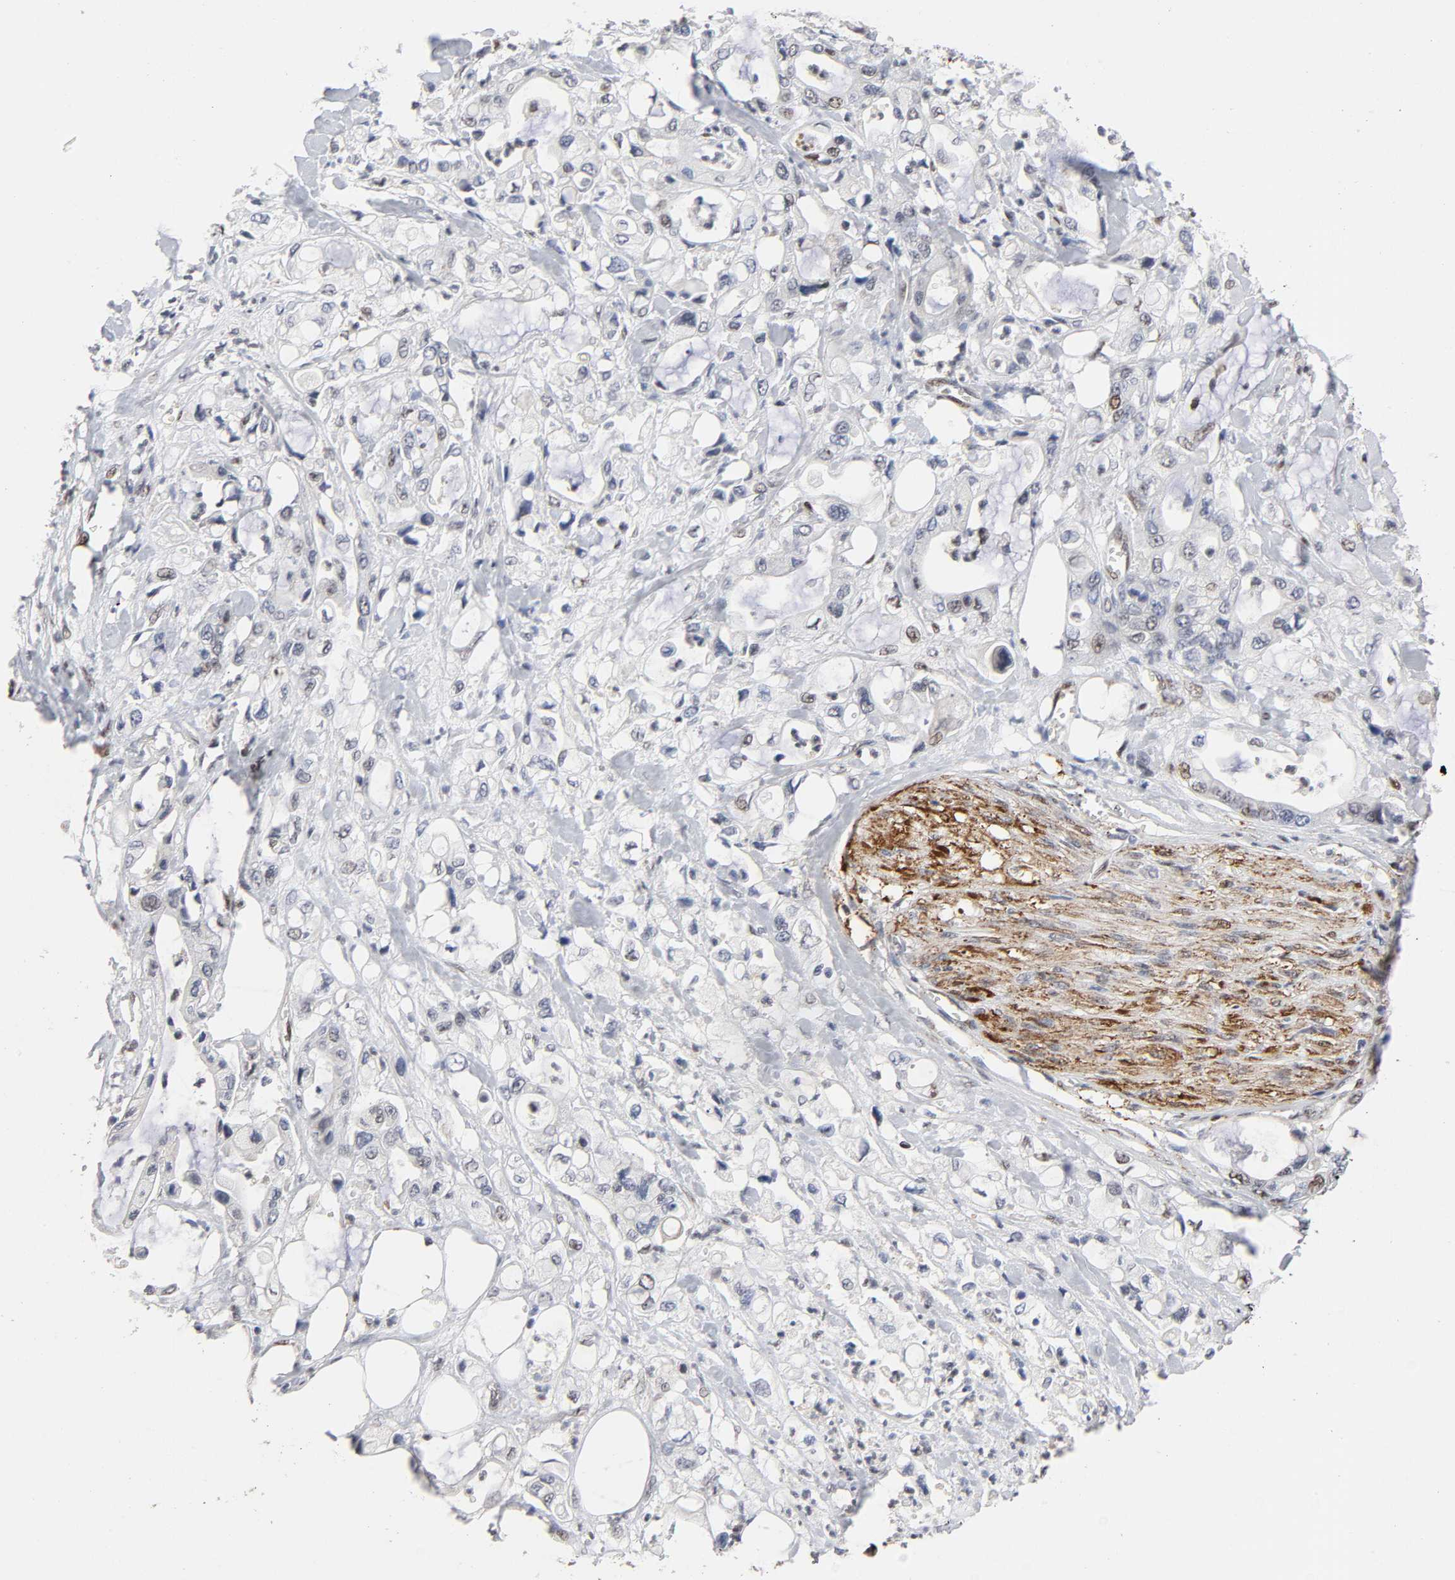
{"staining": {"intensity": "weak", "quantity": "<25%", "location": "nuclear"}, "tissue": "pancreatic cancer", "cell_type": "Tumor cells", "image_type": "cancer", "snomed": [{"axis": "morphology", "description": "Adenocarcinoma, NOS"}, {"axis": "topography", "description": "Pancreas"}], "caption": "DAB immunohistochemical staining of human pancreatic cancer demonstrates no significant staining in tumor cells.", "gene": "STK38", "patient": {"sex": "male", "age": 70}}